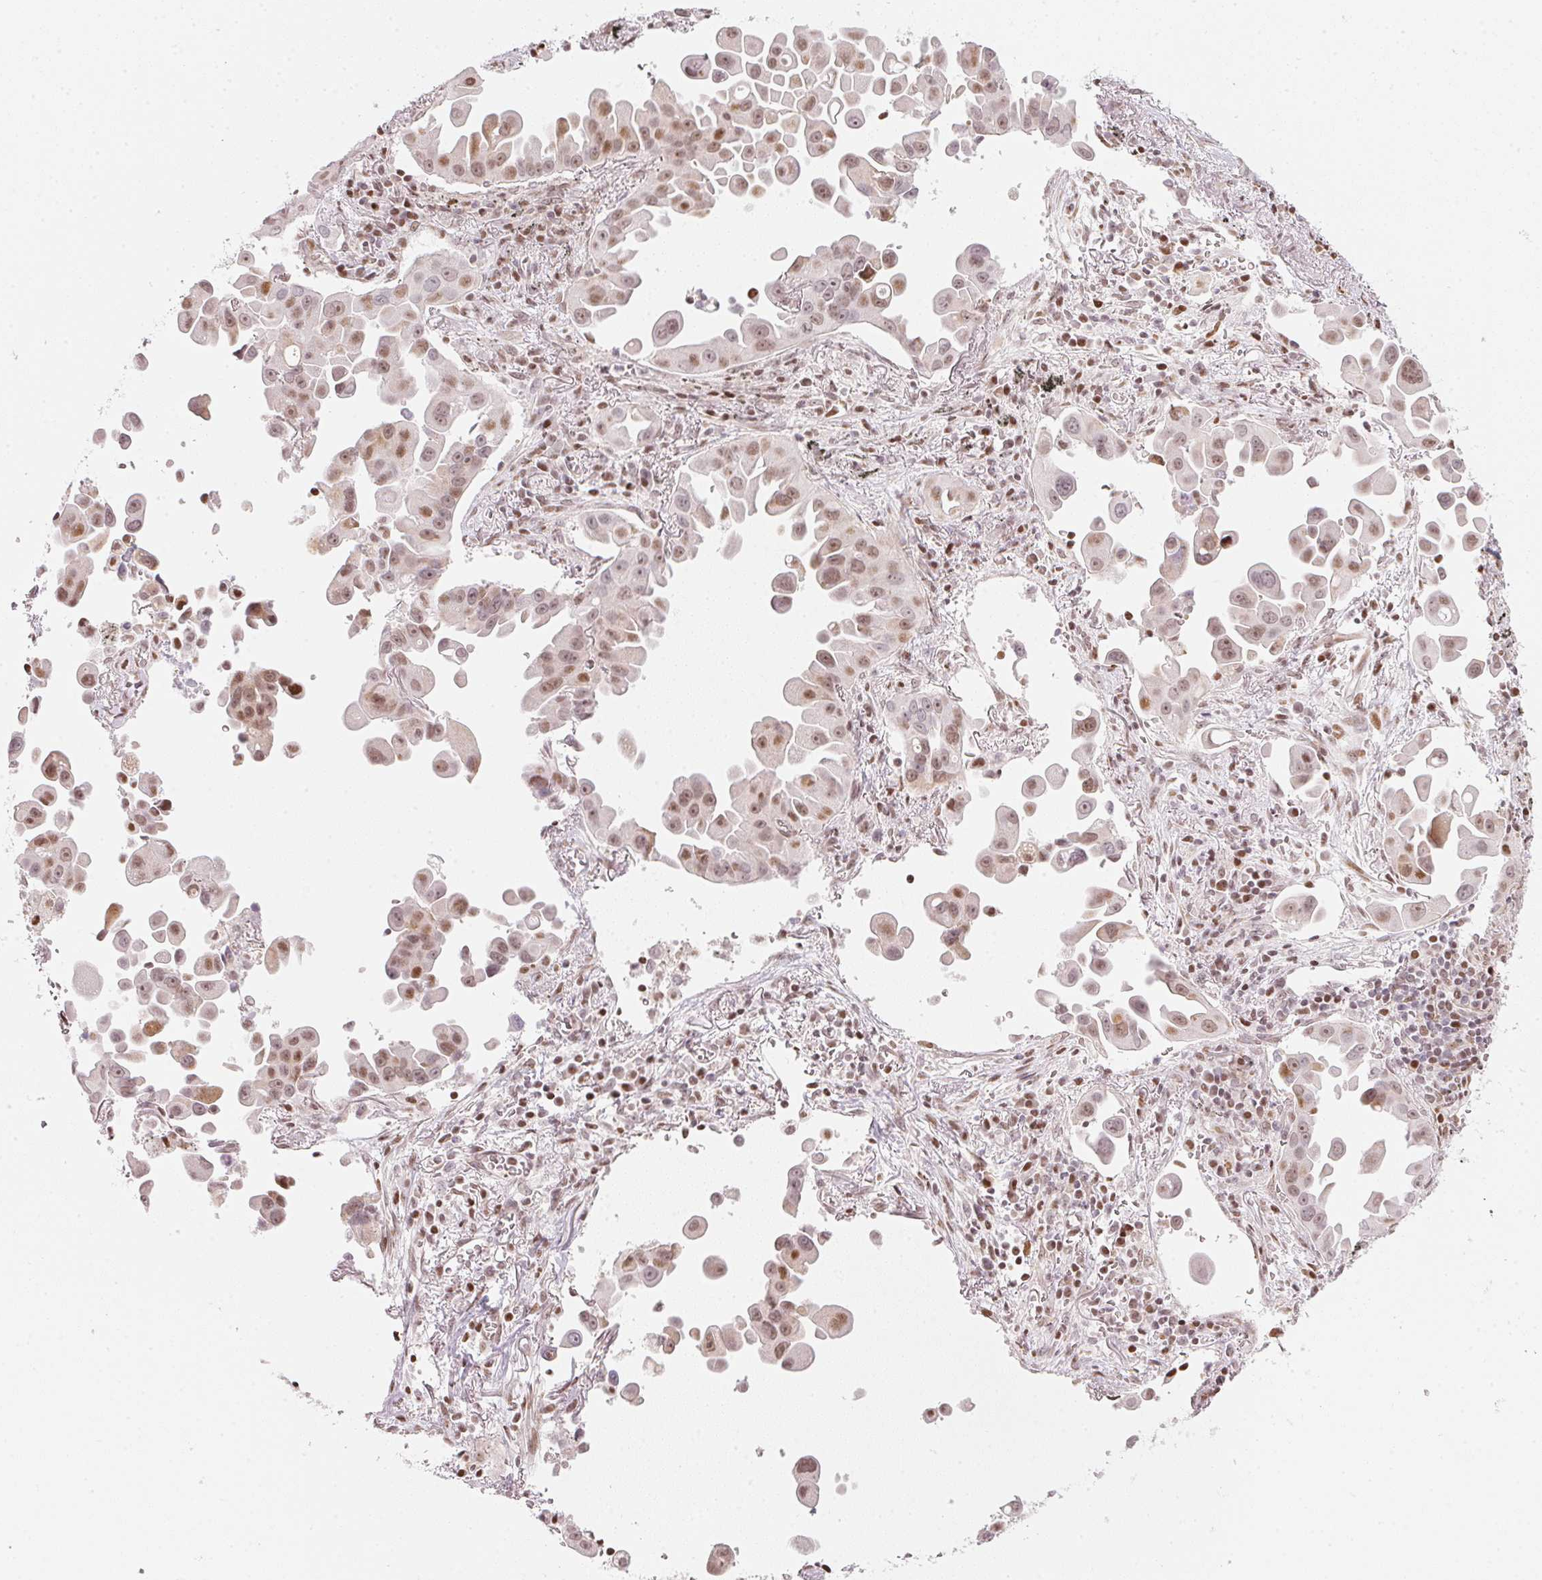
{"staining": {"intensity": "weak", "quantity": ">75%", "location": "nuclear"}, "tissue": "lung cancer", "cell_type": "Tumor cells", "image_type": "cancer", "snomed": [{"axis": "morphology", "description": "Adenocarcinoma, NOS"}, {"axis": "topography", "description": "Lung"}], "caption": "Weak nuclear expression for a protein is appreciated in approximately >75% of tumor cells of adenocarcinoma (lung) using IHC.", "gene": "KAT6A", "patient": {"sex": "male", "age": 68}}